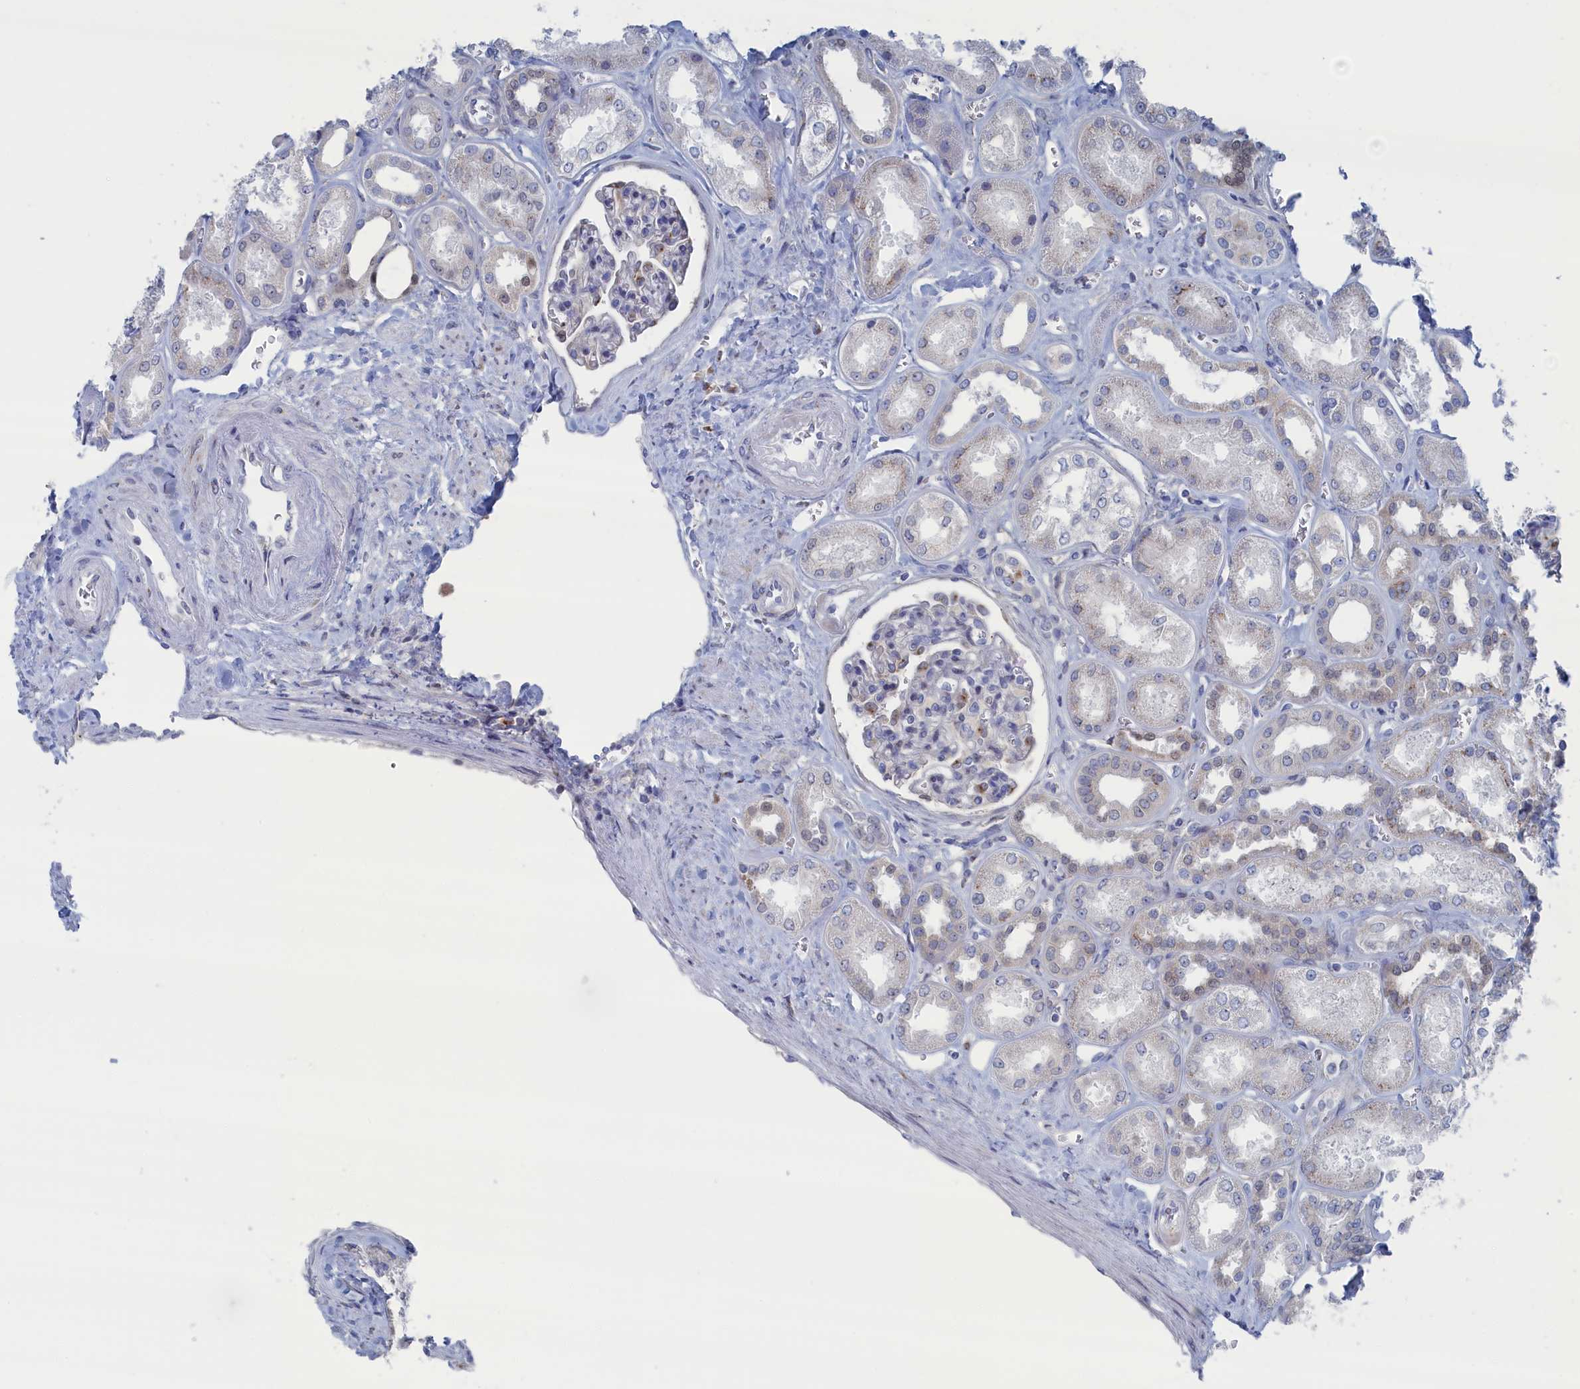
{"staining": {"intensity": "moderate", "quantity": "<25%", "location": "cytoplasmic/membranous"}, "tissue": "kidney", "cell_type": "Cells in glomeruli", "image_type": "normal", "snomed": [{"axis": "morphology", "description": "Normal tissue, NOS"}, {"axis": "morphology", "description": "Adenocarcinoma, NOS"}, {"axis": "topography", "description": "Kidney"}], "caption": "Immunohistochemical staining of normal human kidney reveals moderate cytoplasmic/membranous protein positivity in approximately <25% of cells in glomeruli. (DAB IHC with brightfield microscopy, high magnification).", "gene": "IRX1", "patient": {"sex": "female", "age": 68}}